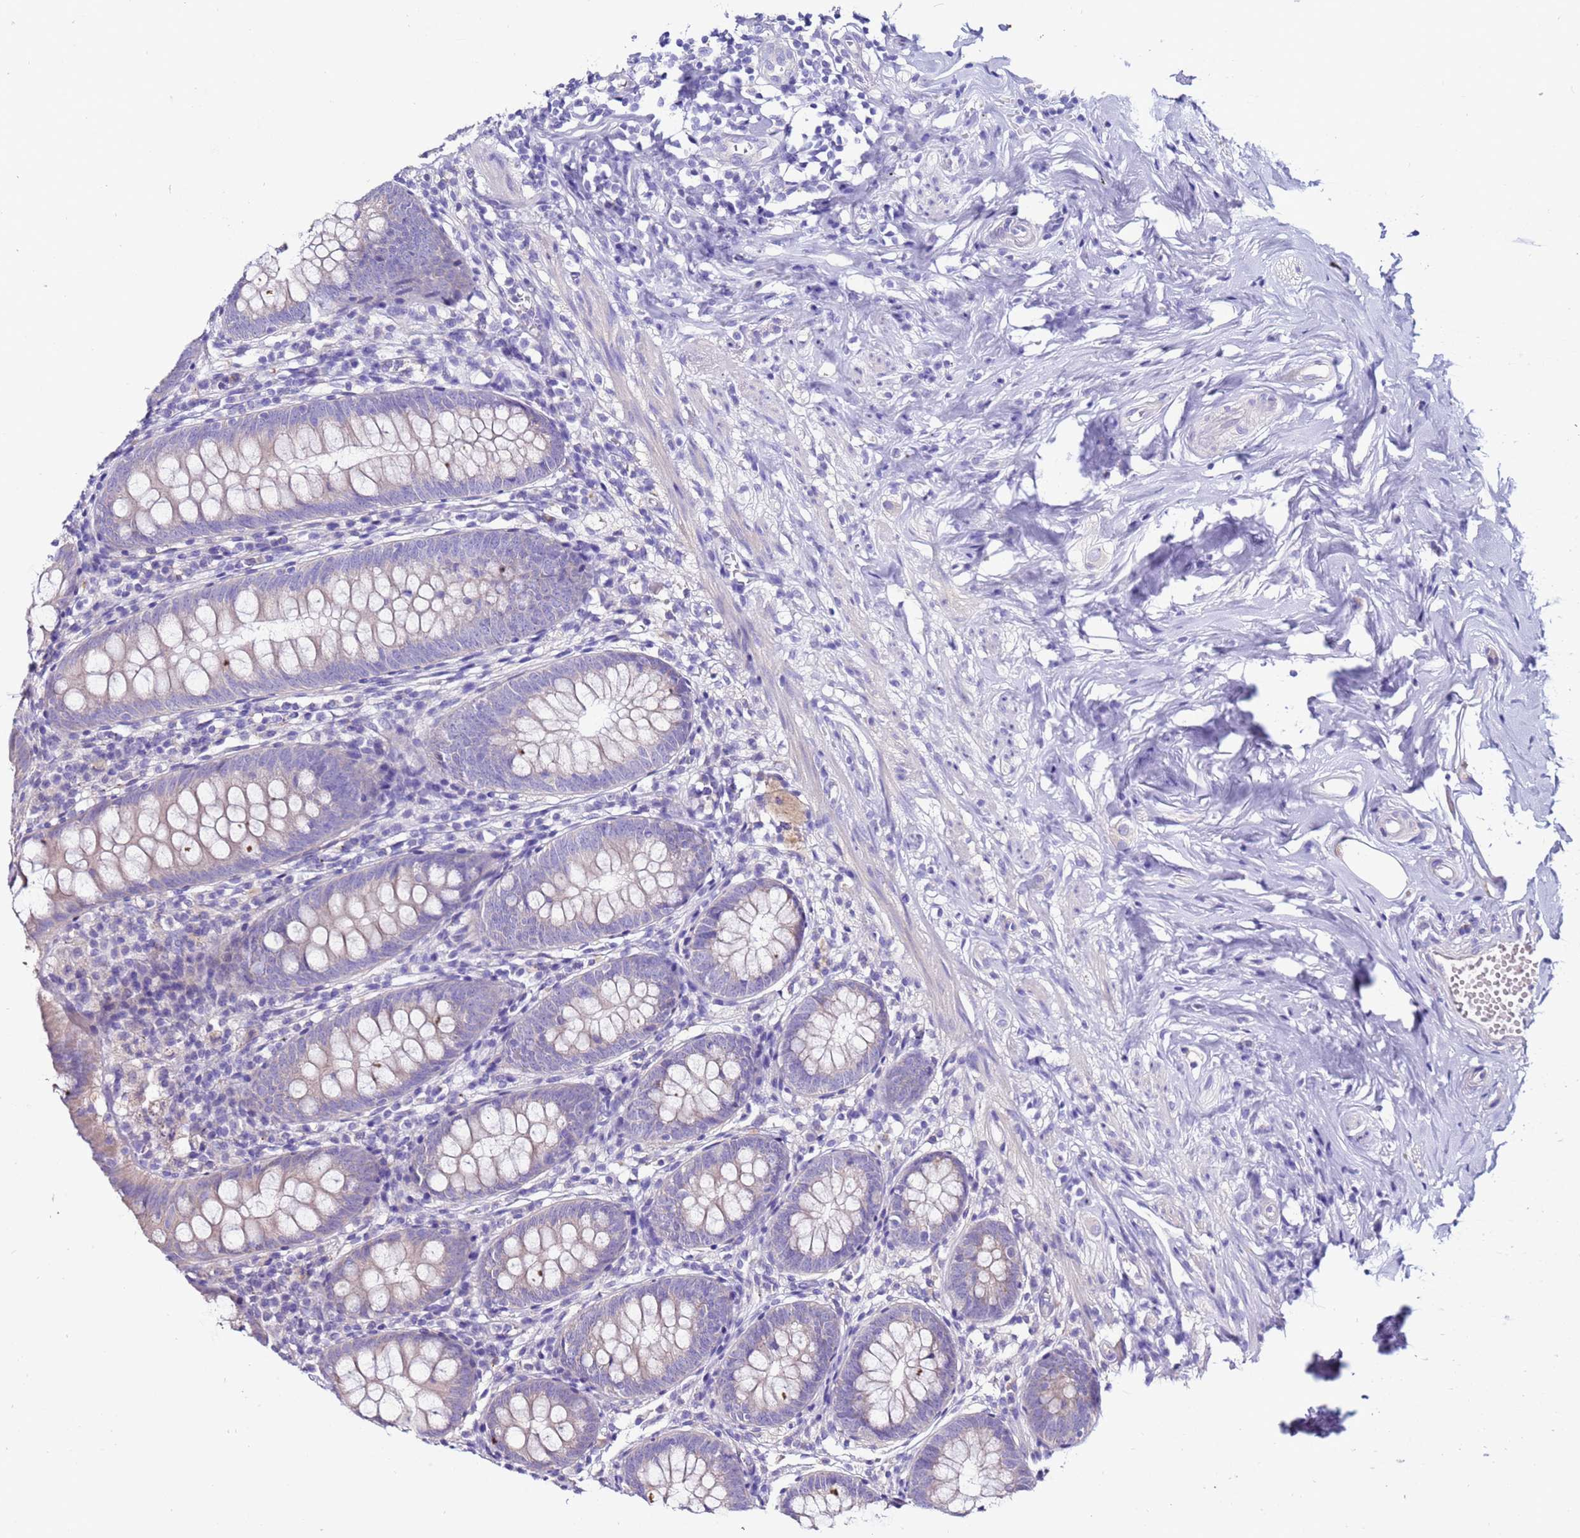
{"staining": {"intensity": "negative", "quantity": "none", "location": "none"}, "tissue": "appendix", "cell_type": "Glandular cells", "image_type": "normal", "snomed": [{"axis": "morphology", "description": "Normal tissue, NOS"}, {"axis": "topography", "description": "Appendix"}], "caption": "Appendix stained for a protein using immunohistochemistry (IHC) reveals no positivity glandular cells.", "gene": "MYBPC3", "patient": {"sex": "female", "age": 51}}